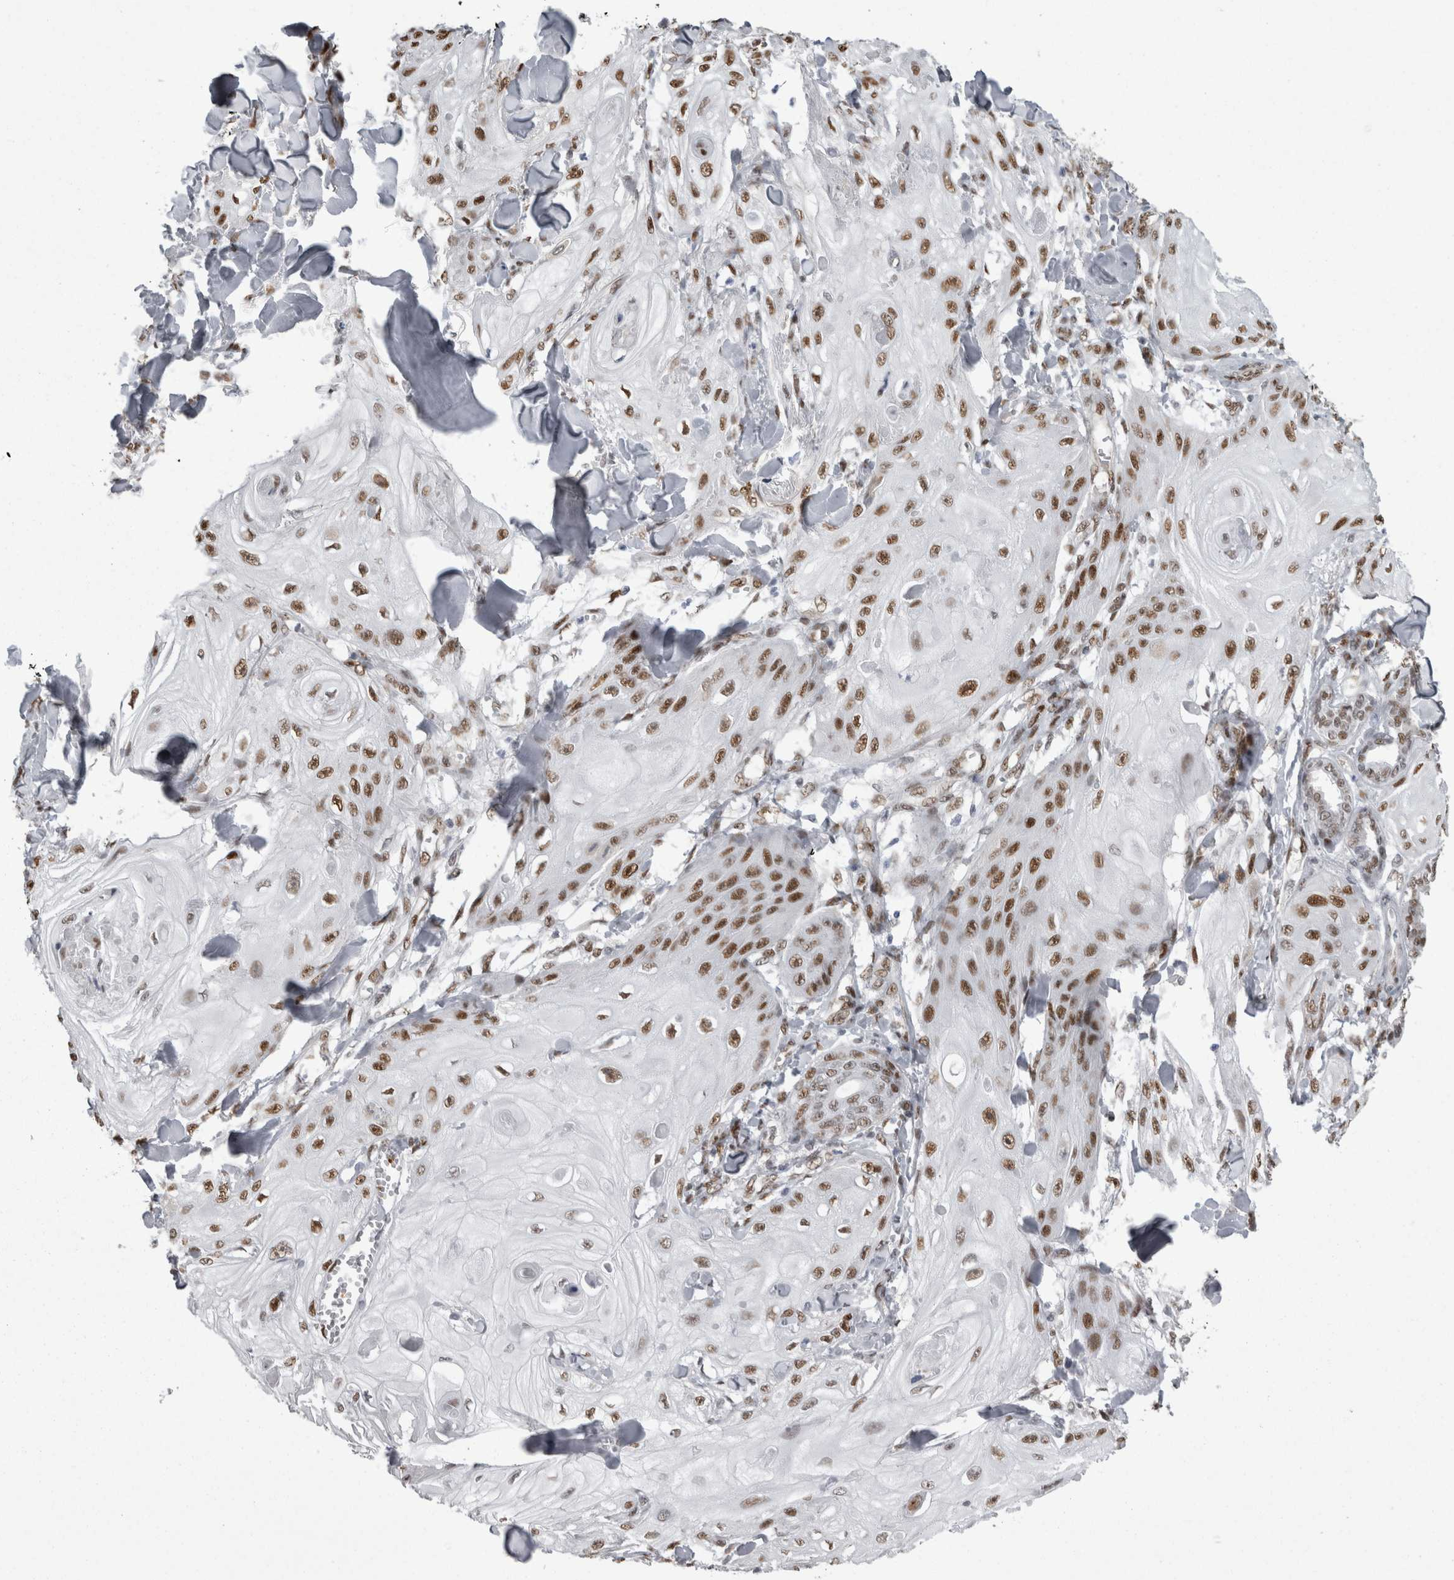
{"staining": {"intensity": "moderate", "quantity": ">75%", "location": "nuclear"}, "tissue": "skin cancer", "cell_type": "Tumor cells", "image_type": "cancer", "snomed": [{"axis": "morphology", "description": "Squamous cell carcinoma, NOS"}, {"axis": "topography", "description": "Skin"}], "caption": "Protein staining of skin cancer (squamous cell carcinoma) tissue reveals moderate nuclear staining in approximately >75% of tumor cells. Immunohistochemistry (ihc) stains the protein in brown and the nuclei are stained blue.", "gene": "C1orf54", "patient": {"sex": "male", "age": 74}}